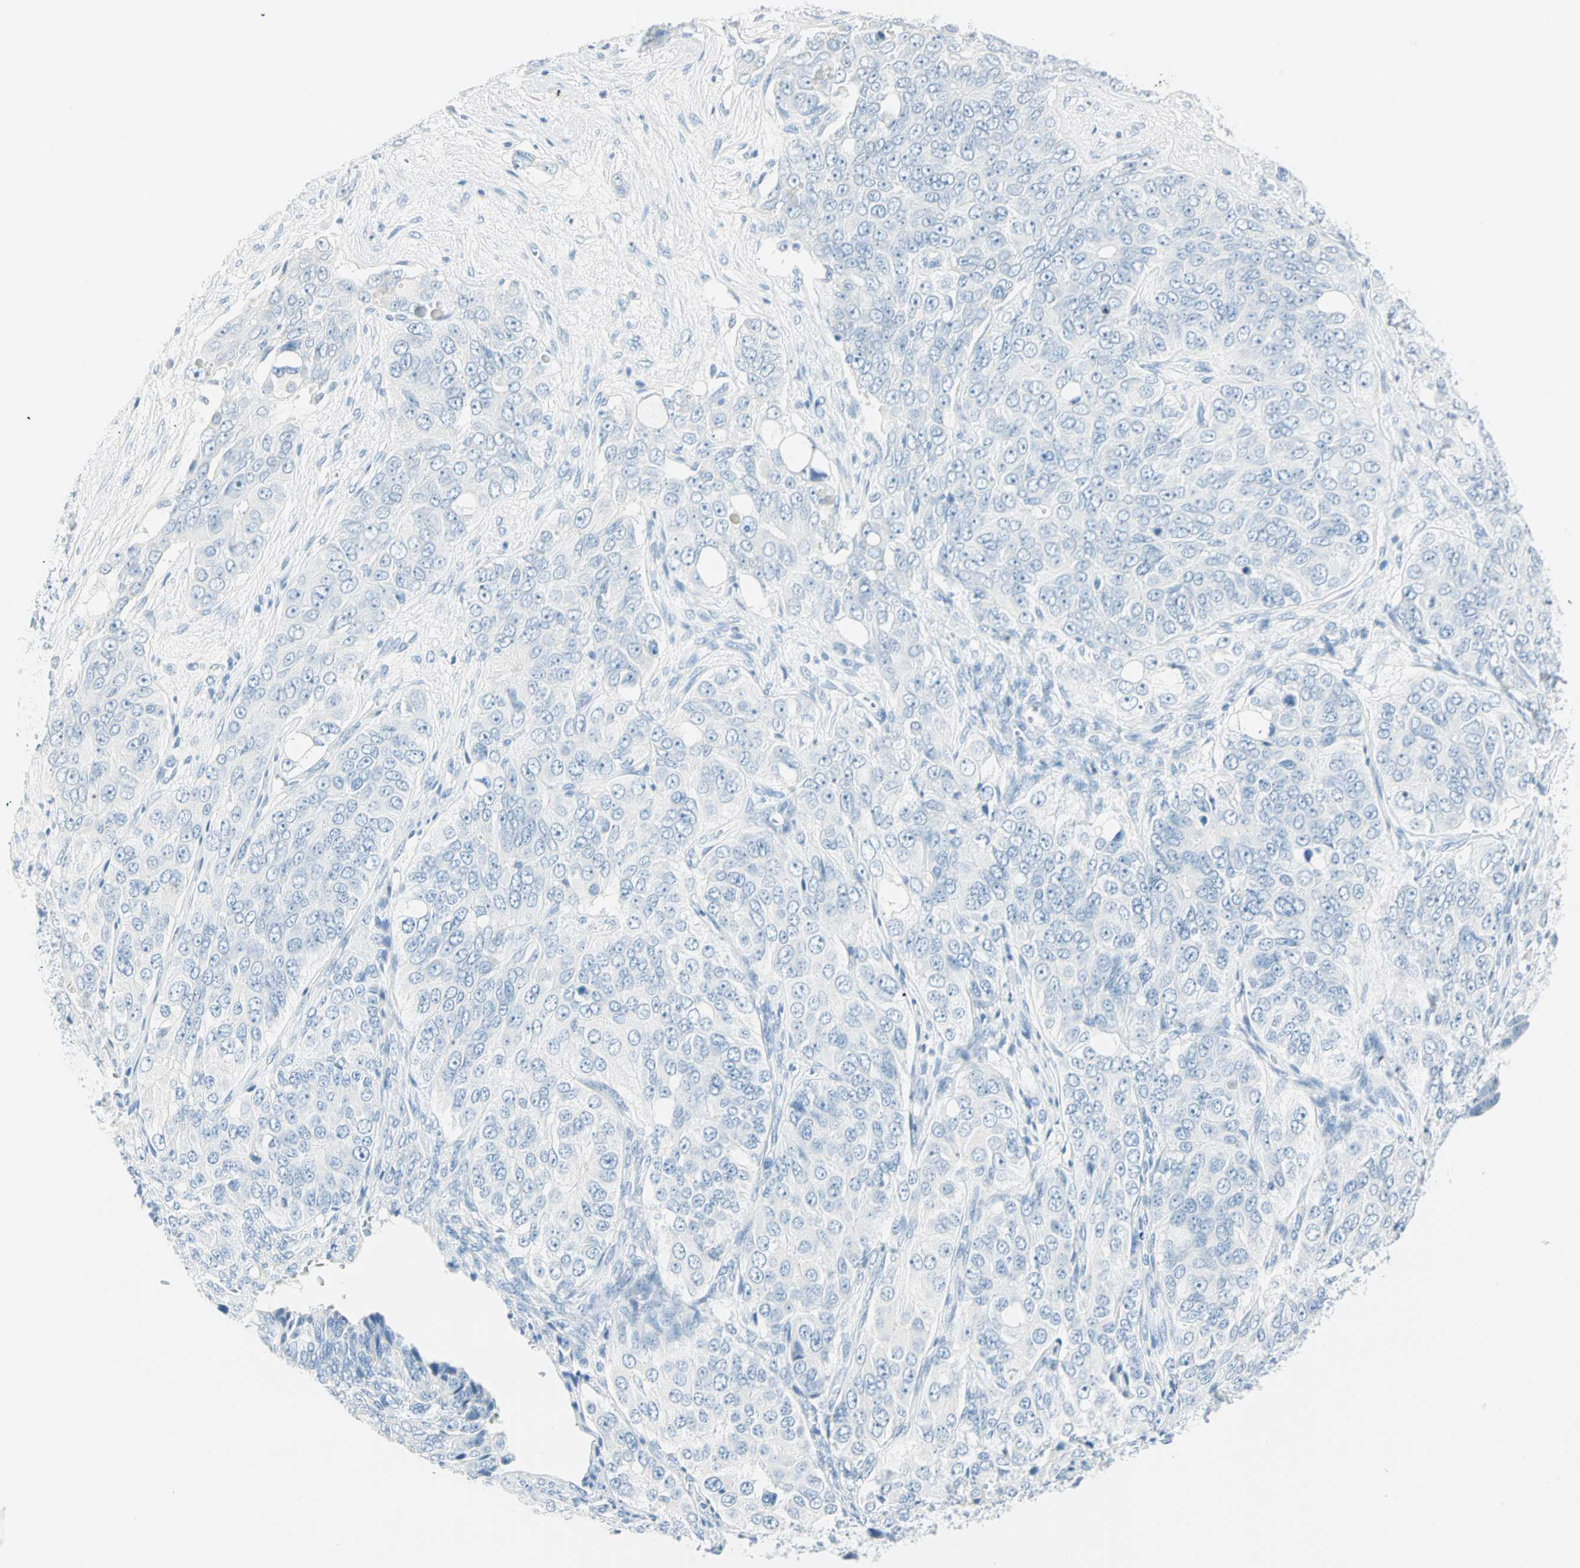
{"staining": {"intensity": "negative", "quantity": "none", "location": "none"}, "tissue": "ovarian cancer", "cell_type": "Tumor cells", "image_type": "cancer", "snomed": [{"axis": "morphology", "description": "Carcinoma, endometroid"}, {"axis": "topography", "description": "Ovary"}], "caption": "Image shows no protein positivity in tumor cells of ovarian endometroid carcinoma tissue.", "gene": "NES", "patient": {"sex": "female", "age": 51}}